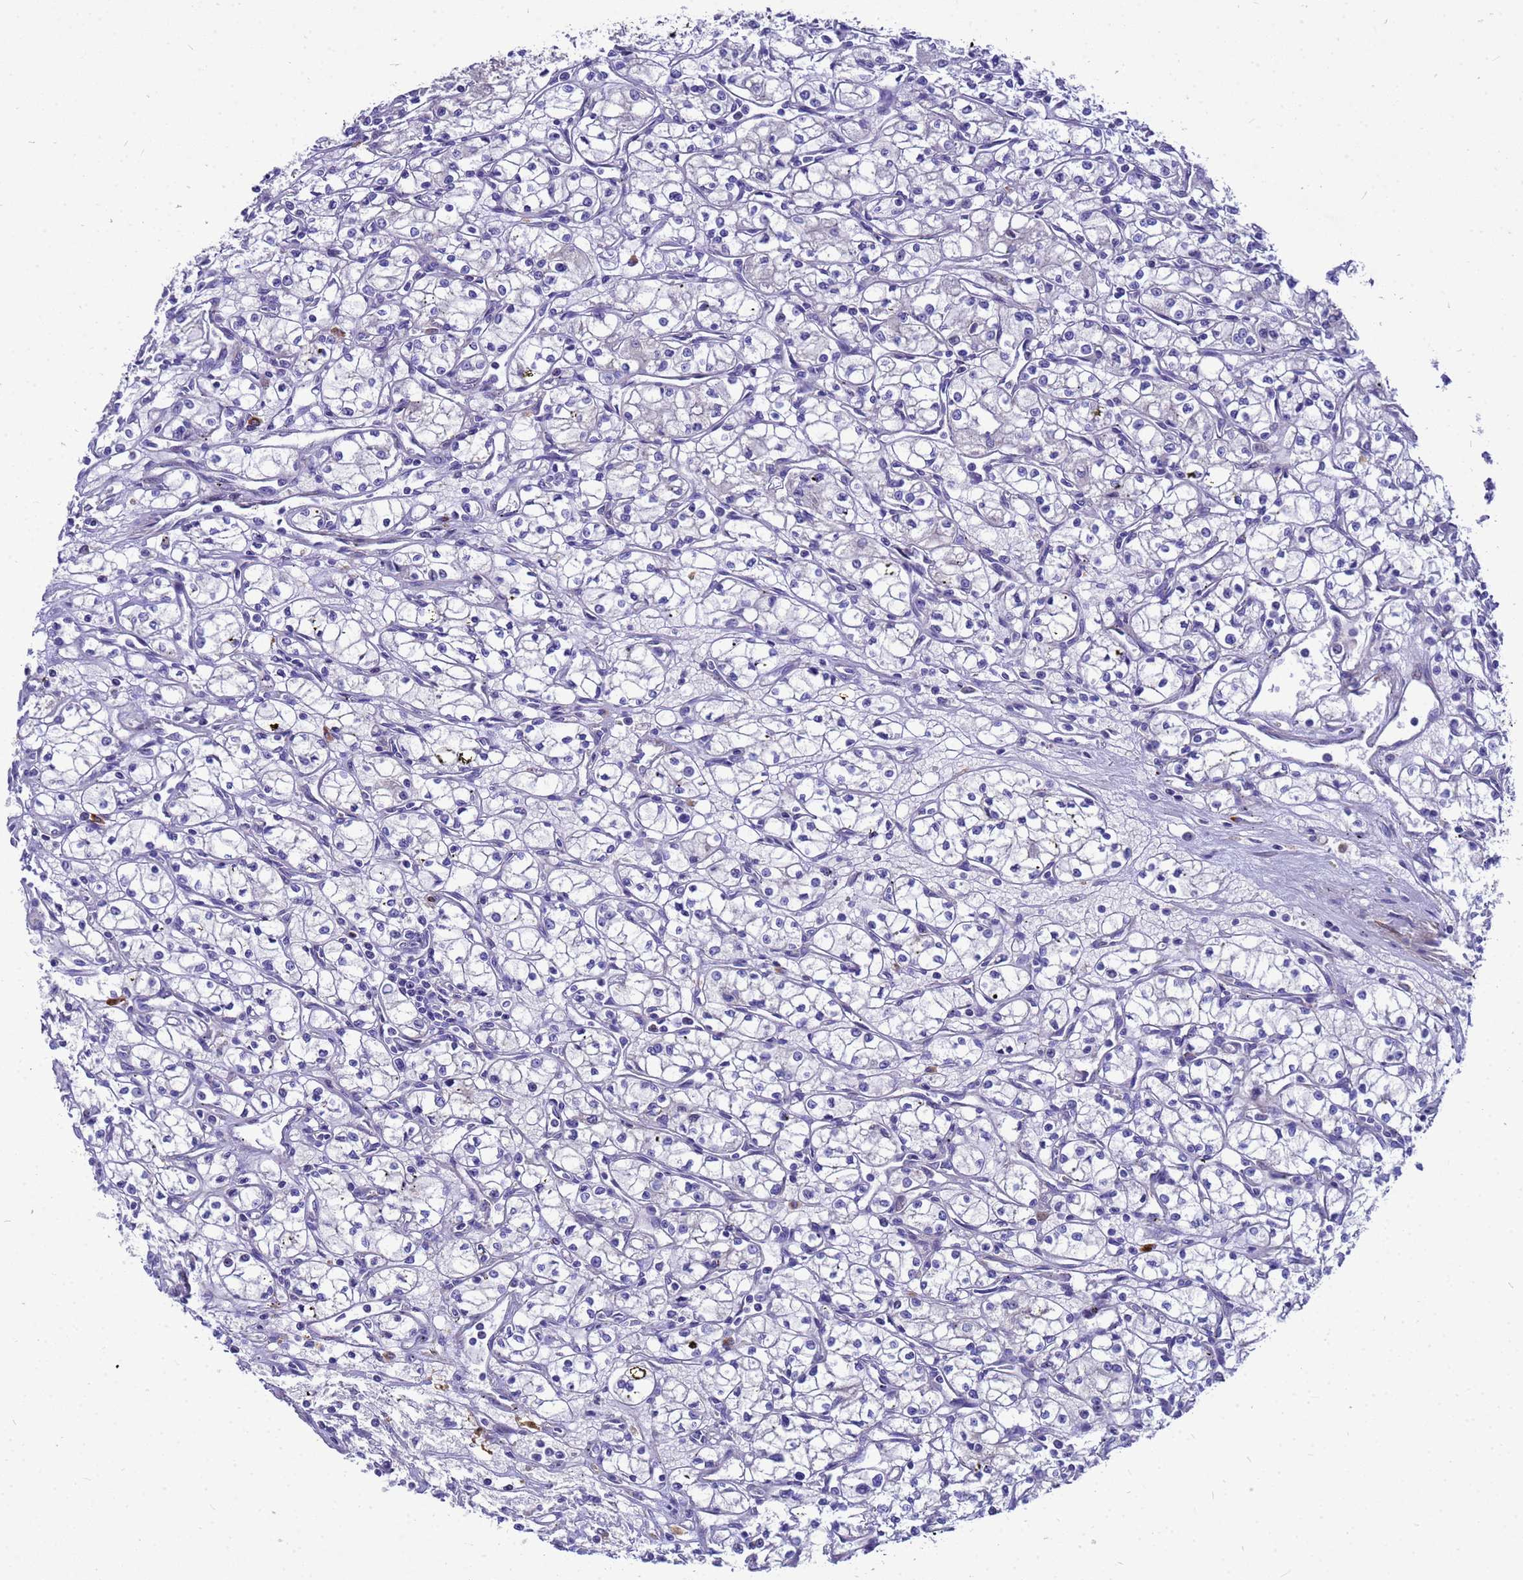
{"staining": {"intensity": "negative", "quantity": "none", "location": "none"}, "tissue": "renal cancer", "cell_type": "Tumor cells", "image_type": "cancer", "snomed": [{"axis": "morphology", "description": "Adenocarcinoma, NOS"}, {"axis": "topography", "description": "Kidney"}], "caption": "Image shows no significant protein expression in tumor cells of renal adenocarcinoma.", "gene": "POP7", "patient": {"sex": "male", "age": 59}}